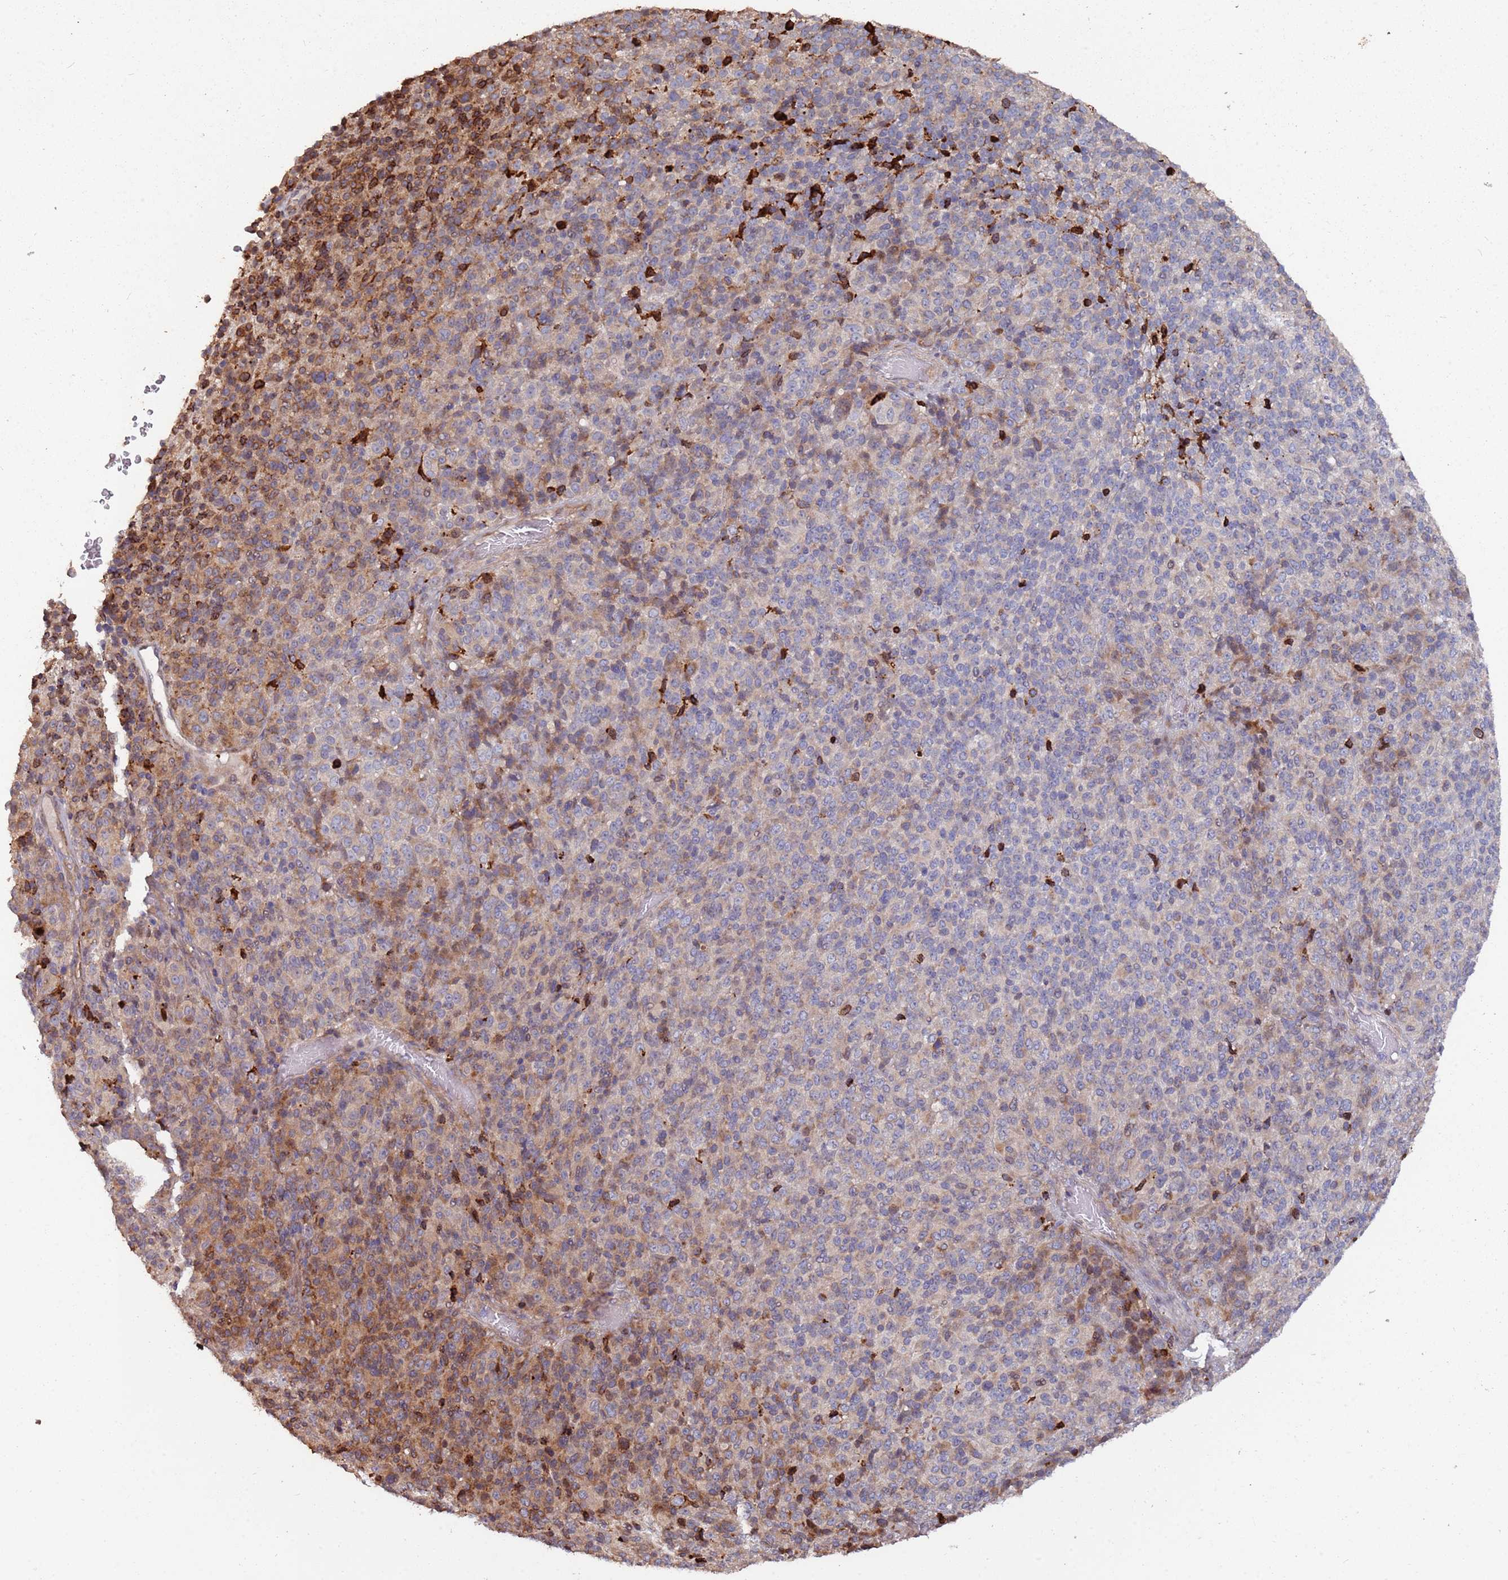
{"staining": {"intensity": "moderate", "quantity": "<25%", "location": "cytoplasmic/membranous"}, "tissue": "melanoma", "cell_type": "Tumor cells", "image_type": "cancer", "snomed": [{"axis": "morphology", "description": "Malignant melanoma, Metastatic site"}, {"axis": "topography", "description": "Brain"}], "caption": "An immunohistochemistry micrograph of neoplastic tissue is shown. Protein staining in brown labels moderate cytoplasmic/membranous positivity in melanoma within tumor cells. Nuclei are stained in blue.", "gene": "LACC1", "patient": {"sex": "female", "age": 56}}